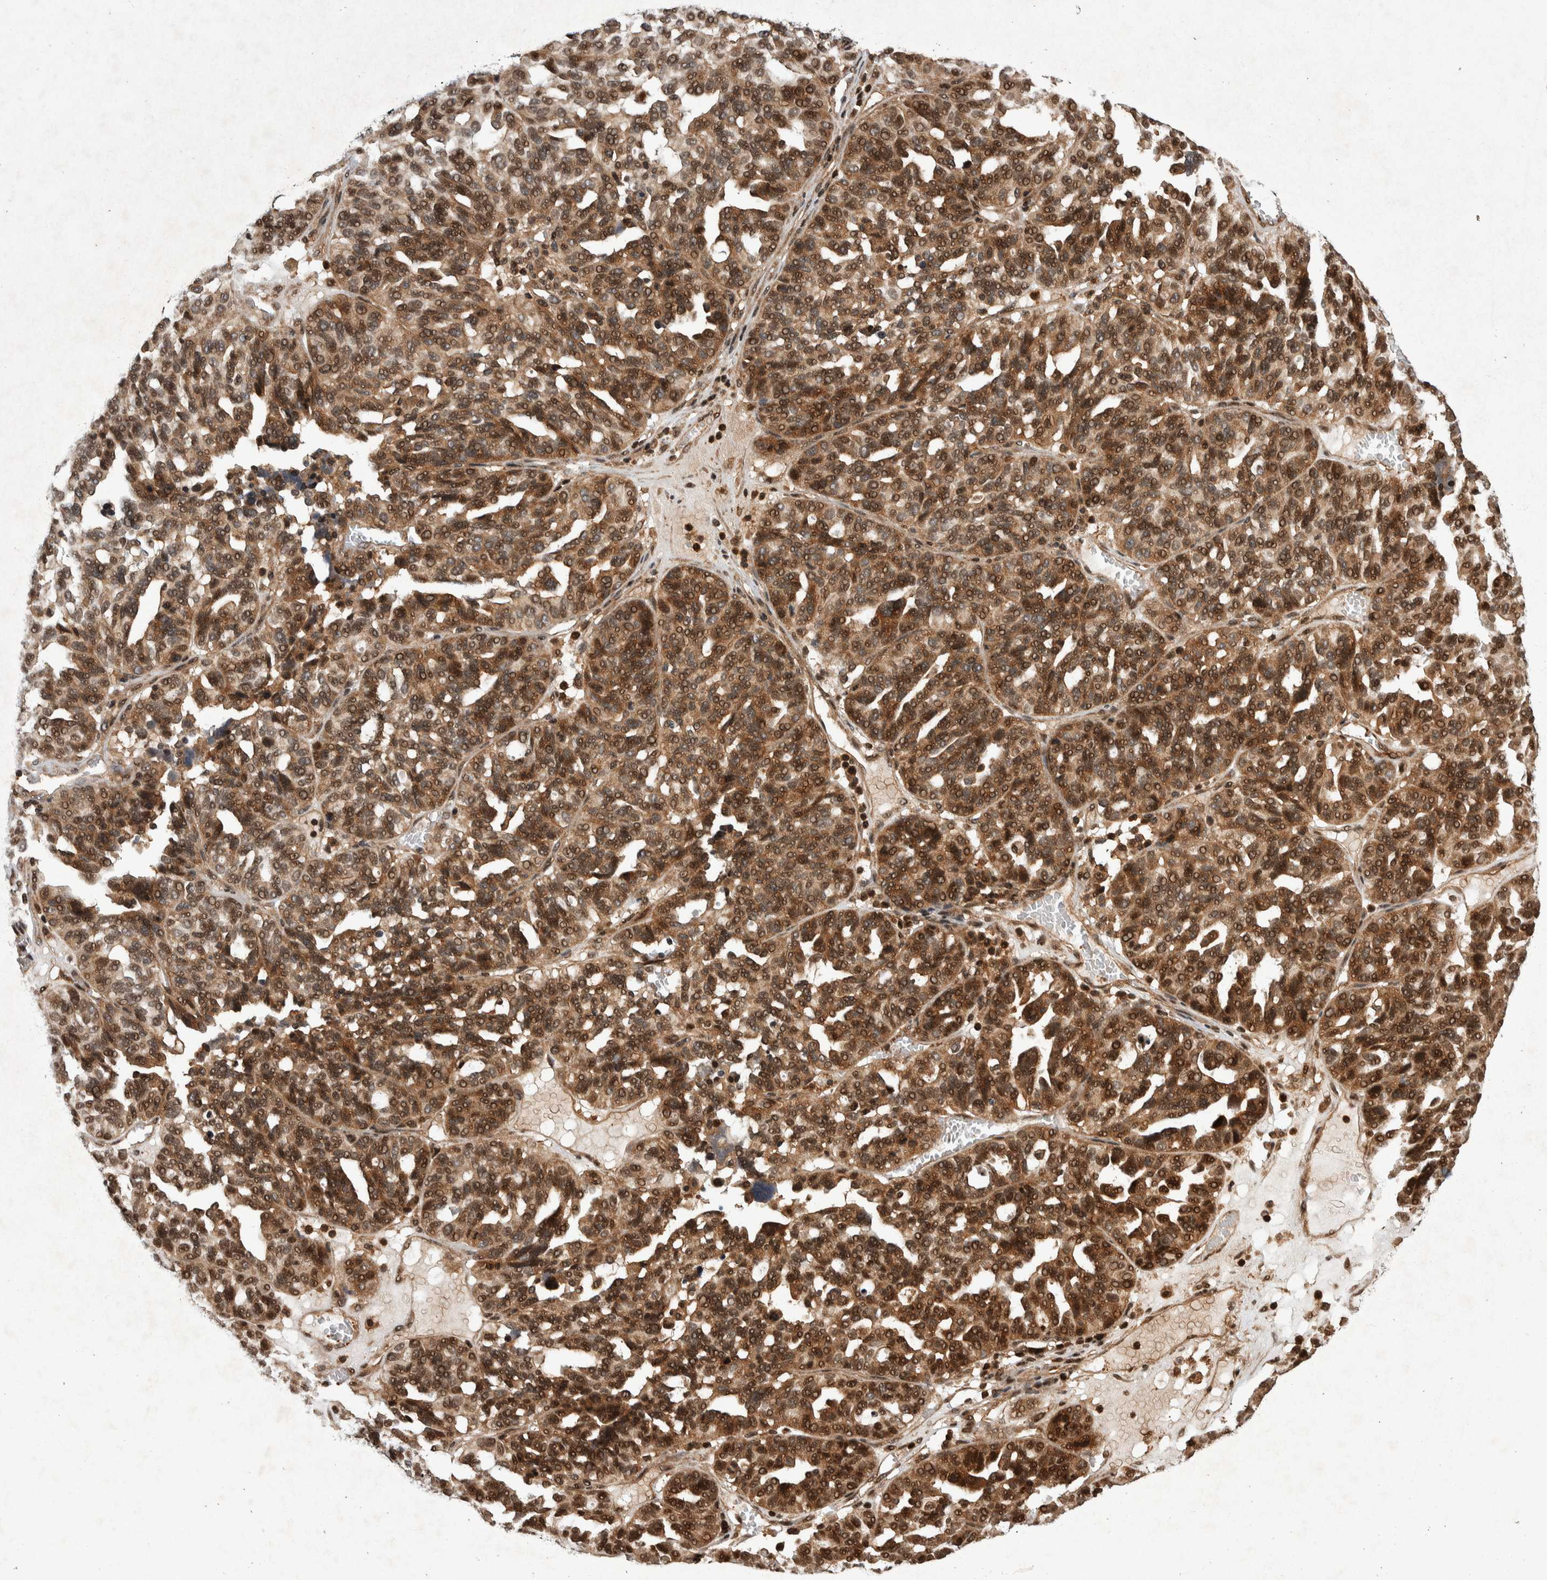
{"staining": {"intensity": "strong", "quantity": ">75%", "location": "cytoplasmic/membranous,nuclear"}, "tissue": "ovarian cancer", "cell_type": "Tumor cells", "image_type": "cancer", "snomed": [{"axis": "morphology", "description": "Cystadenocarcinoma, serous, NOS"}, {"axis": "topography", "description": "Ovary"}], "caption": "Protein expression analysis of ovarian cancer displays strong cytoplasmic/membranous and nuclear positivity in approximately >75% of tumor cells. Nuclei are stained in blue.", "gene": "ARFGEF1", "patient": {"sex": "female", "age": 59}}